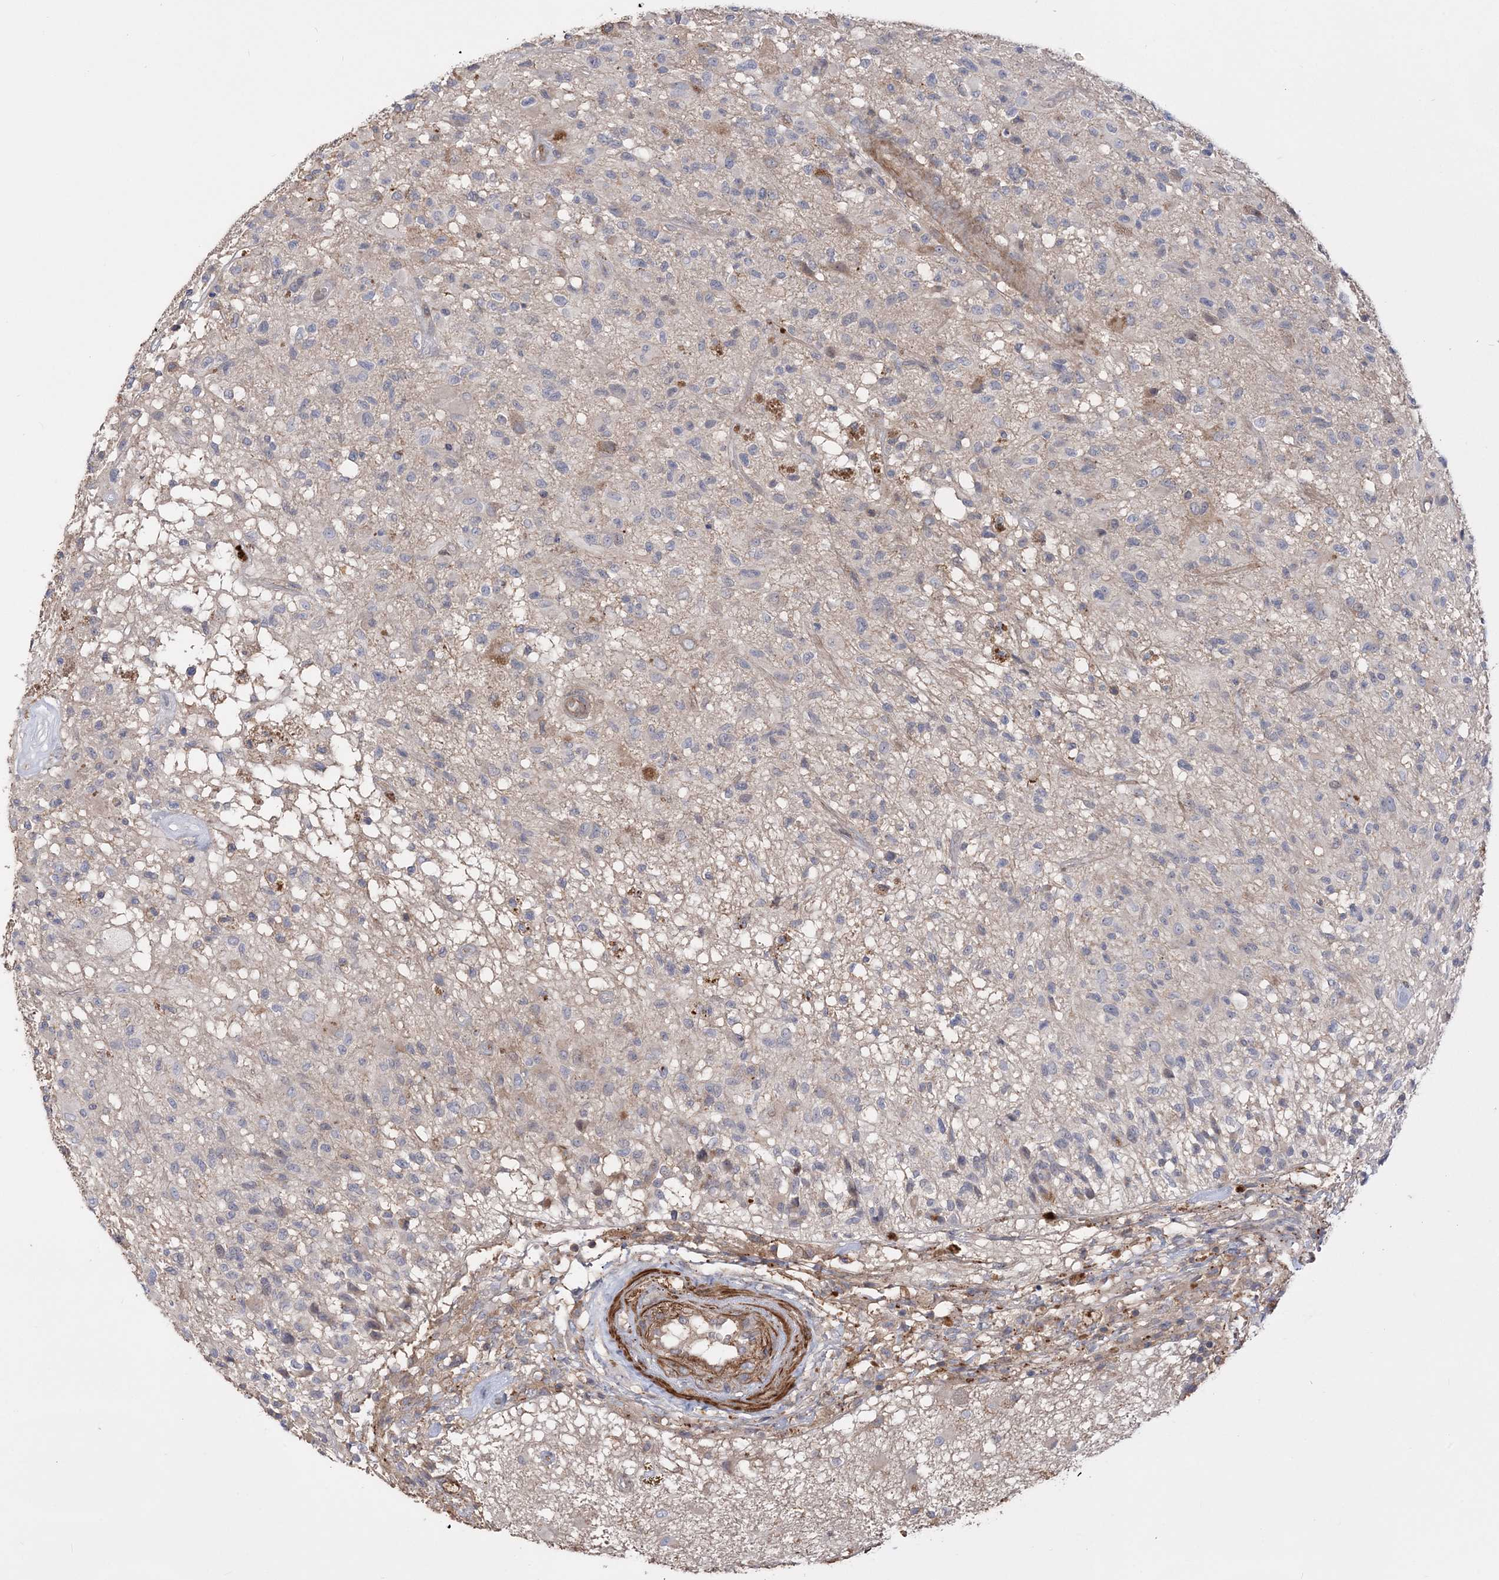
{"staining": {"intensity": "negative", "quantity": "none", "location": "none"}, "tissue": "glioma", "cell_type": "Tumor cells", "image_type": "cancer", "snomed": [{"axis": "morphology", "description": "Glioma, malignant, High grade"}, {"axis": "morphology", "description": "Glioblastoma, NOS"}, {"axis": "topography", "description": "Brain"}], "caption": "Tumor cells show no significant positivity in glioma.", "gene": "SLFN14", "patient": {"sex": "male", "age": 60}}